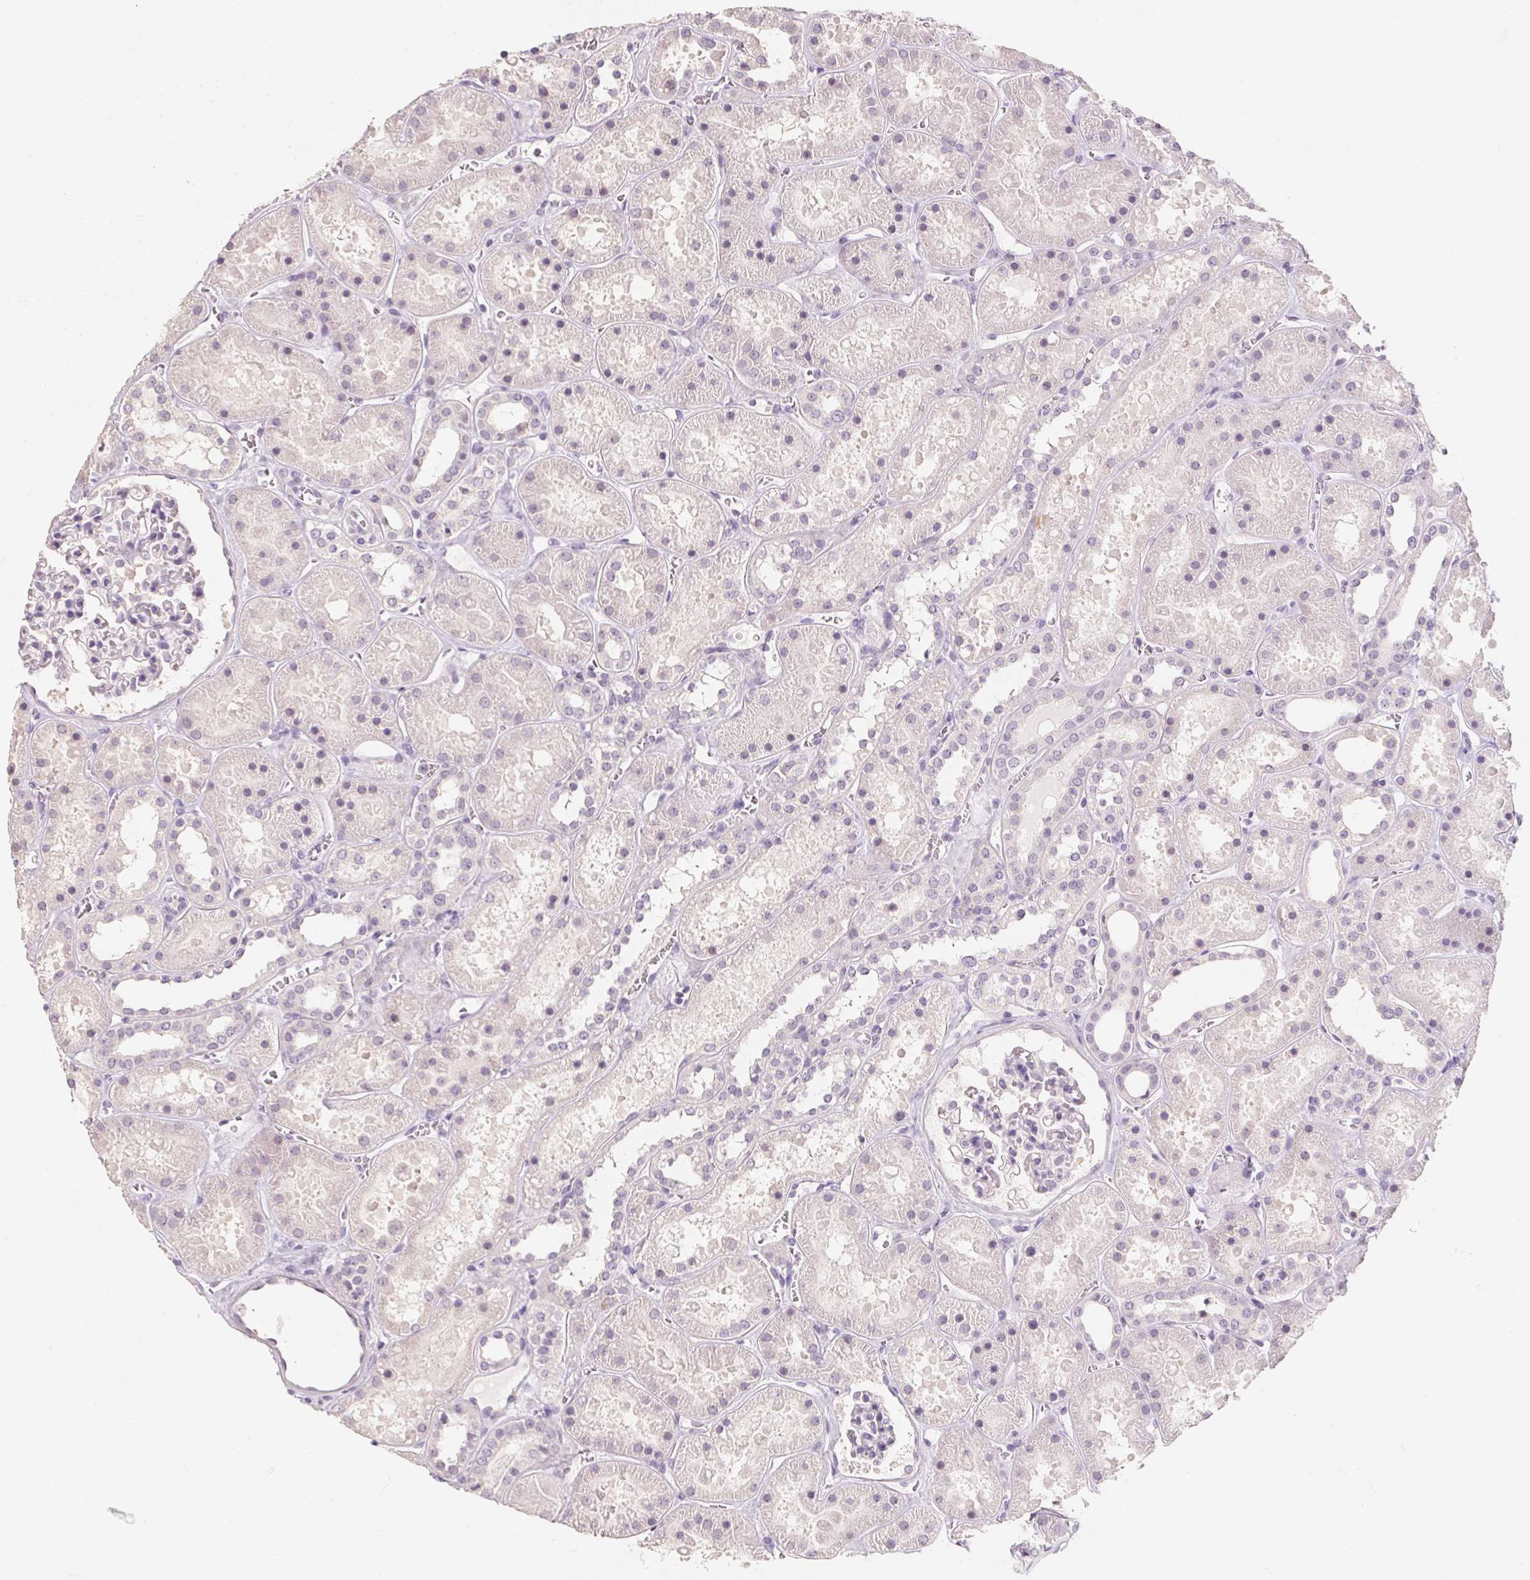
{"staining": {"intensity": "negative", "quantity": "none", "location": "none"}, "tissue": "kidney", "cell_type": "Cells in glomeruli", "image_type": "normal", "snomed": [{"axis": "morphology", "description": "Normal tissue, NOS"}, {"axis": "topography", "description": "Kidney"}], "caption": "Cells in glomeruli show no significant protein expression in unremarkable kidney. (Brightfield microscopy of DAB (3,3'-diaminobenzidine) IHC at high magnification).", "gene": "CAPZA3", "patient": {"sex": "female", "age": 41}}